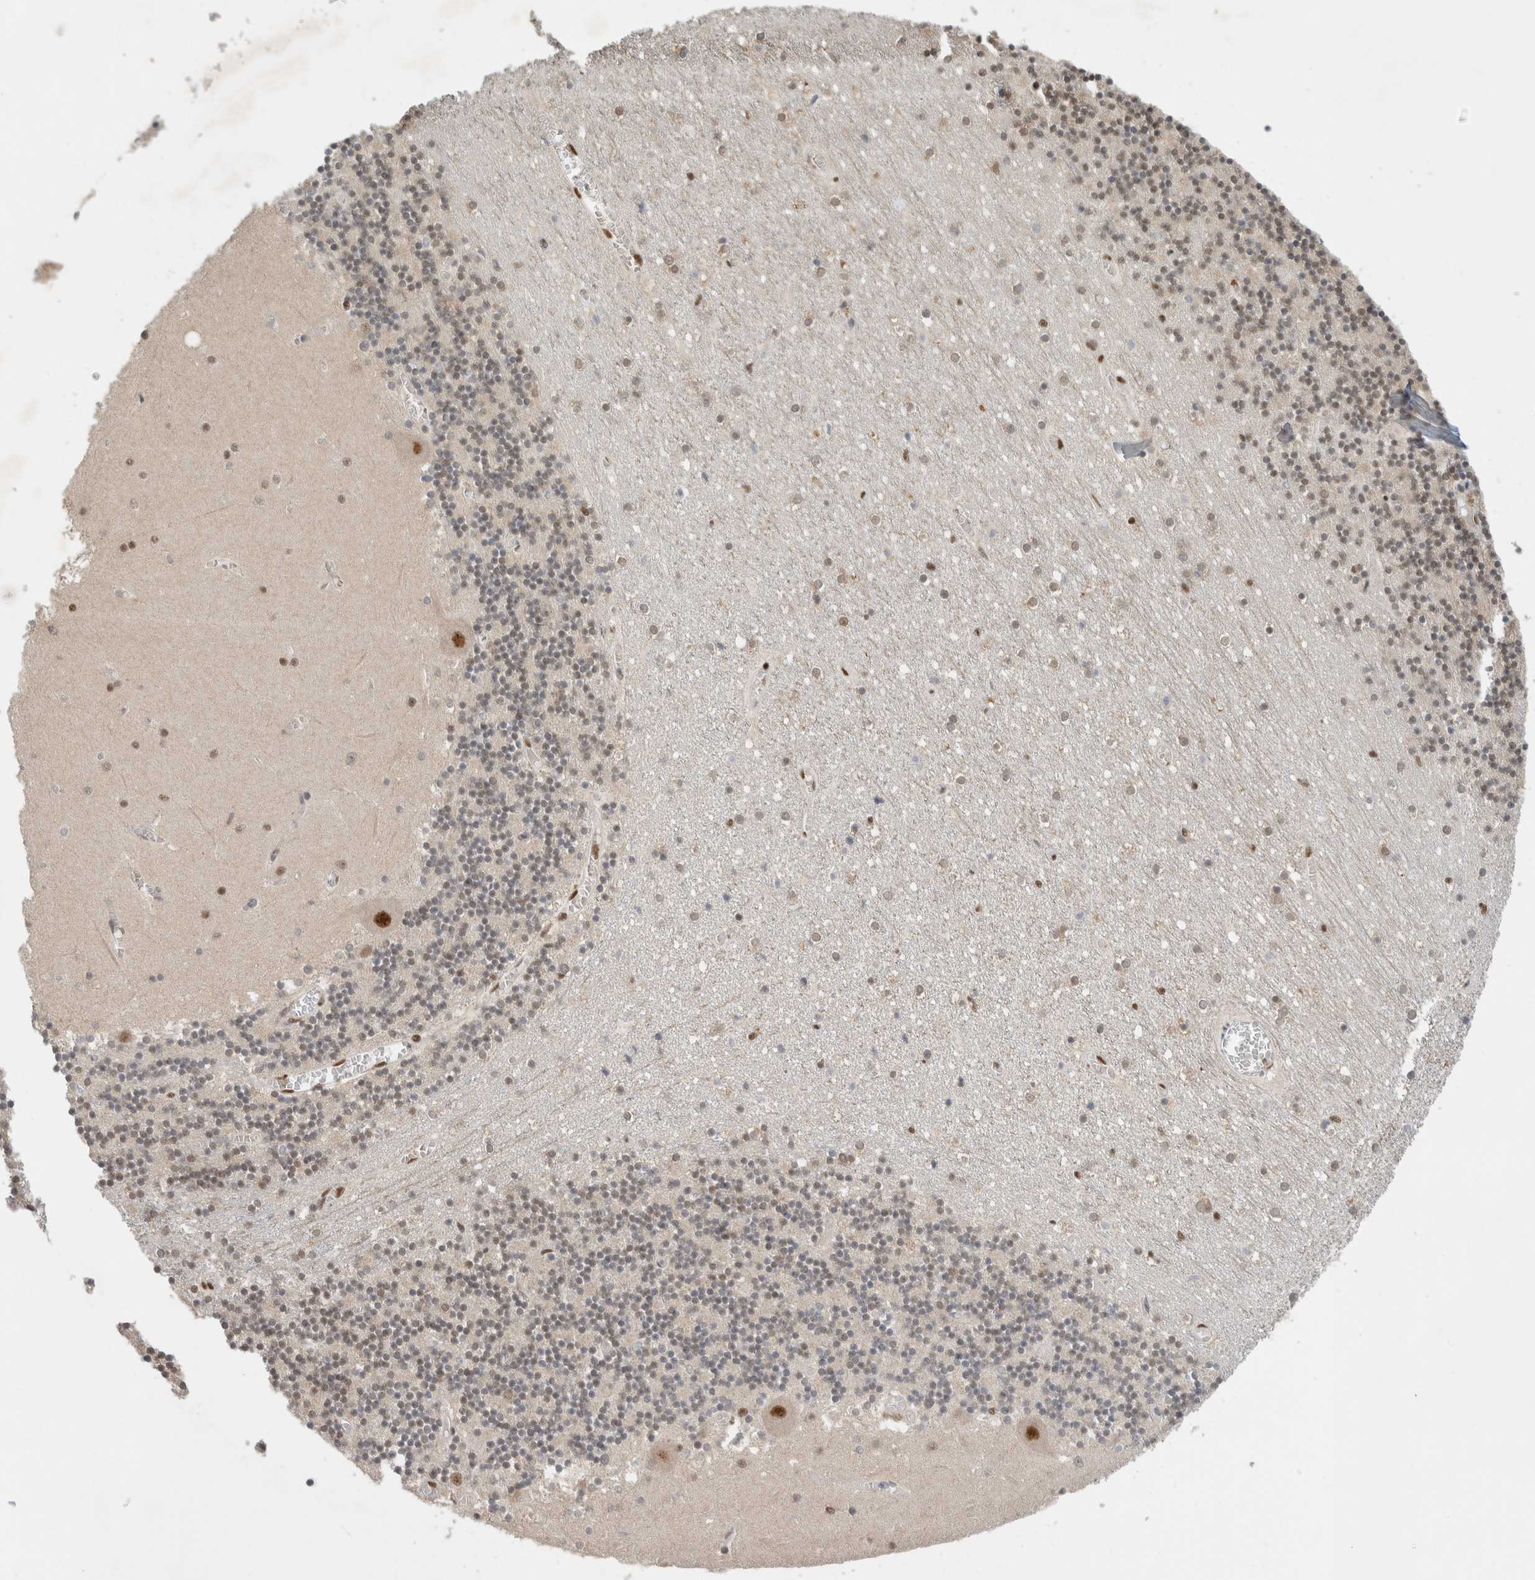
{"staining": {"intensity": "weak", "quantity": ">75%", "location": "nuclear"}, "tissue": "cerebellum", "cell_type": "Cells in granular layer", "image_type": "normal", "snomed": [{"axis": "morphology", "description": "Normal tissue, NOS"}, {"axis": "topography", "description": "Cerebellum"}], "caption": "Immunohistochemistry (DAB) staining of normal human cerebellum reveals weak nuclear protein expression in about >75% of cells in granular layer. (DAB (3,3'-diaminobenzidine) IHC, brown staining for protein, blue staining for nuclei).", "gene": "DDX42", "patient": {"sex": "female", "age": 28}}